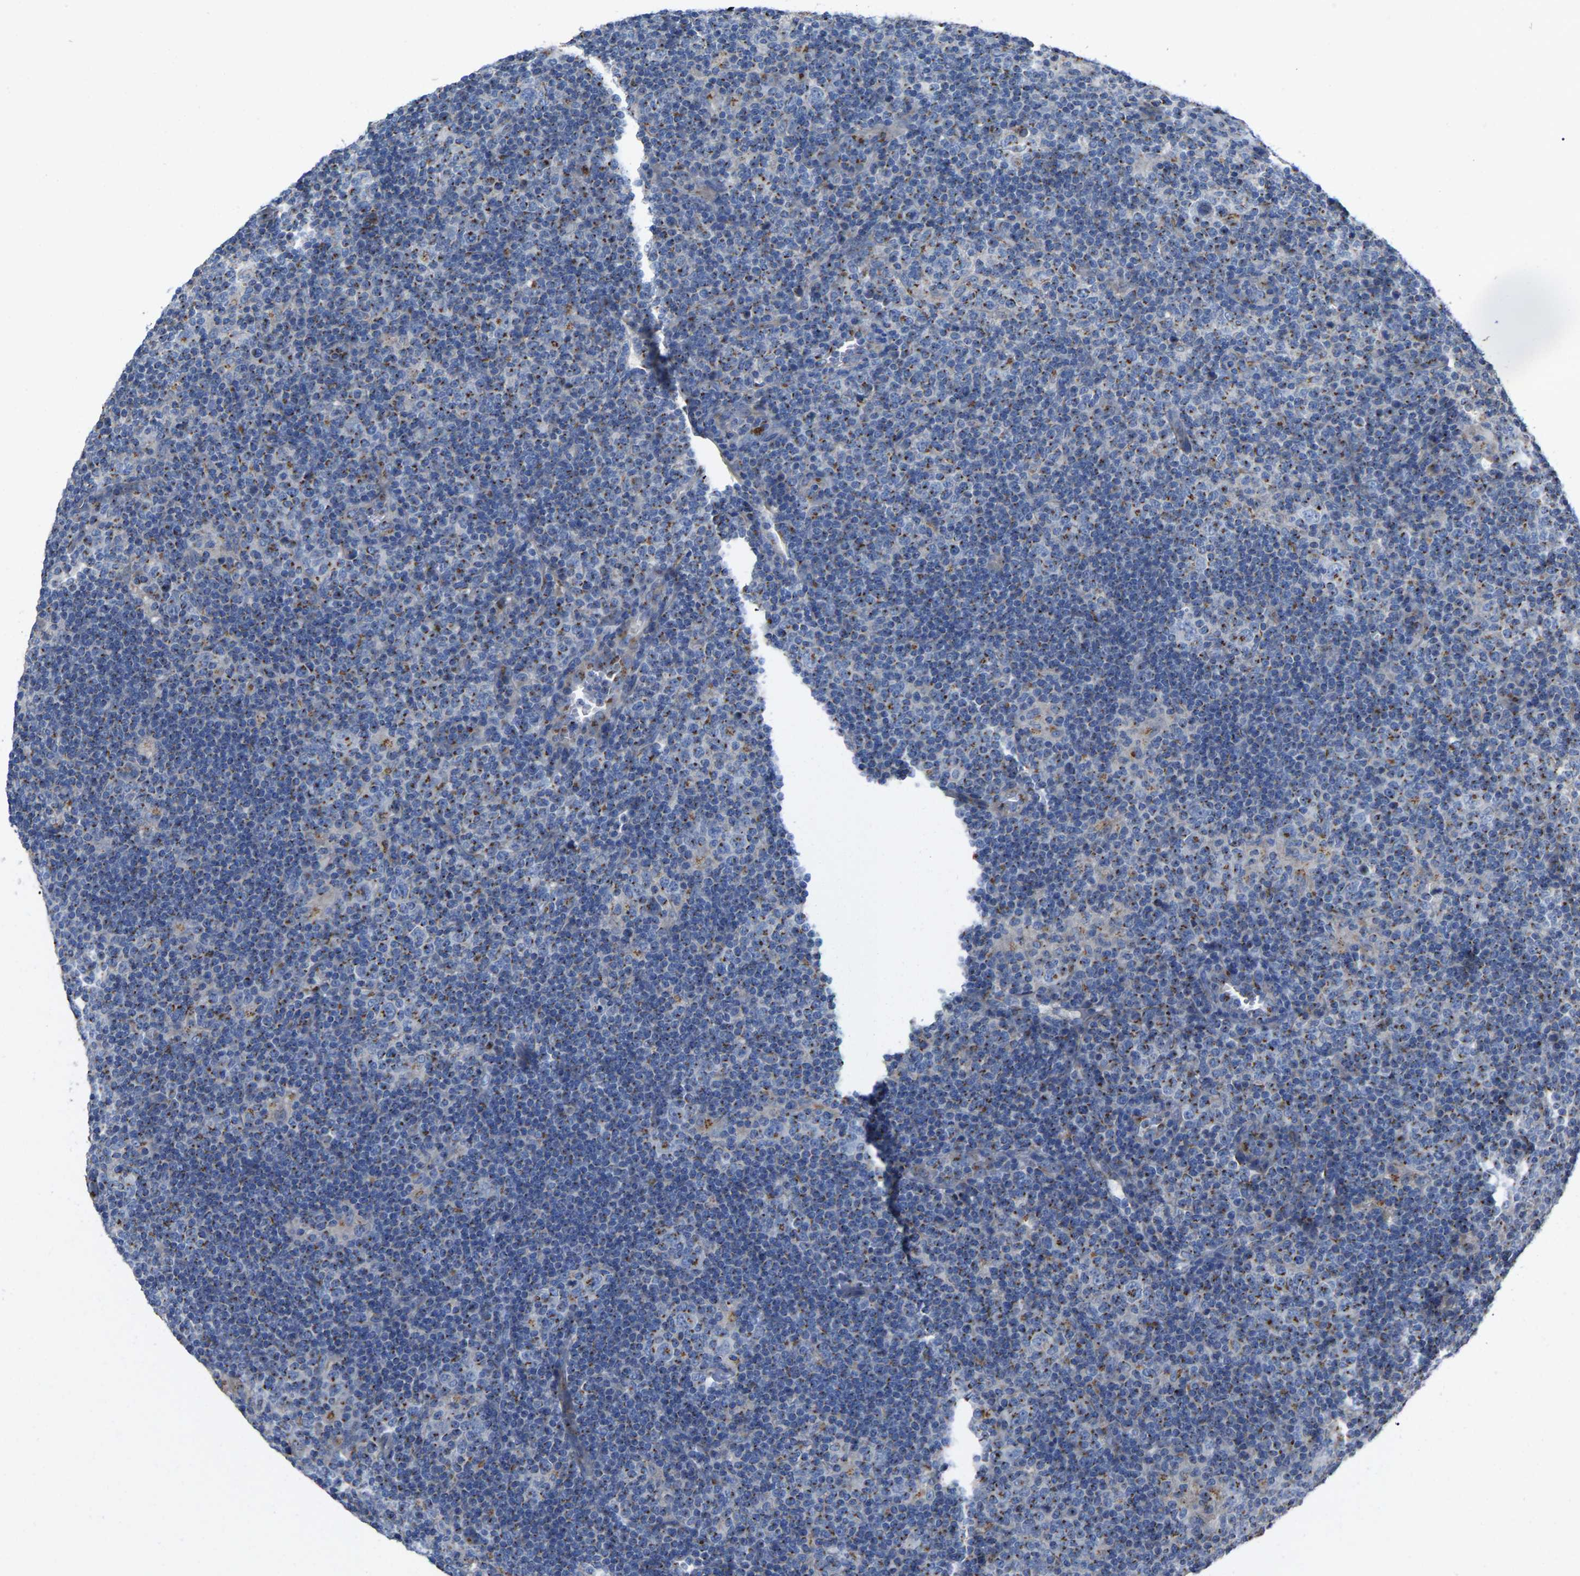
{"staining": {"intensity": "moderate", "quantity": "25%-75%", "location": "cytoplasmic/membranous"}, "tissue": "lymphoma", "cell_type": "Tumor cells", "image_type": "cancer", "snomed": [{"axis": "morphology", "description": "Hodgkin's disease, NOS"}, {"axis": "topography", "description": "Lymph node"}], "caption": "The micrograph exhibits staining of Hodgkin's disease, revealing moderate cytoplasmic/membranous protein staining (brown color) within tumor cells.", "gene": "CANT1", "patient": {"sex": "female", "age": 57}}